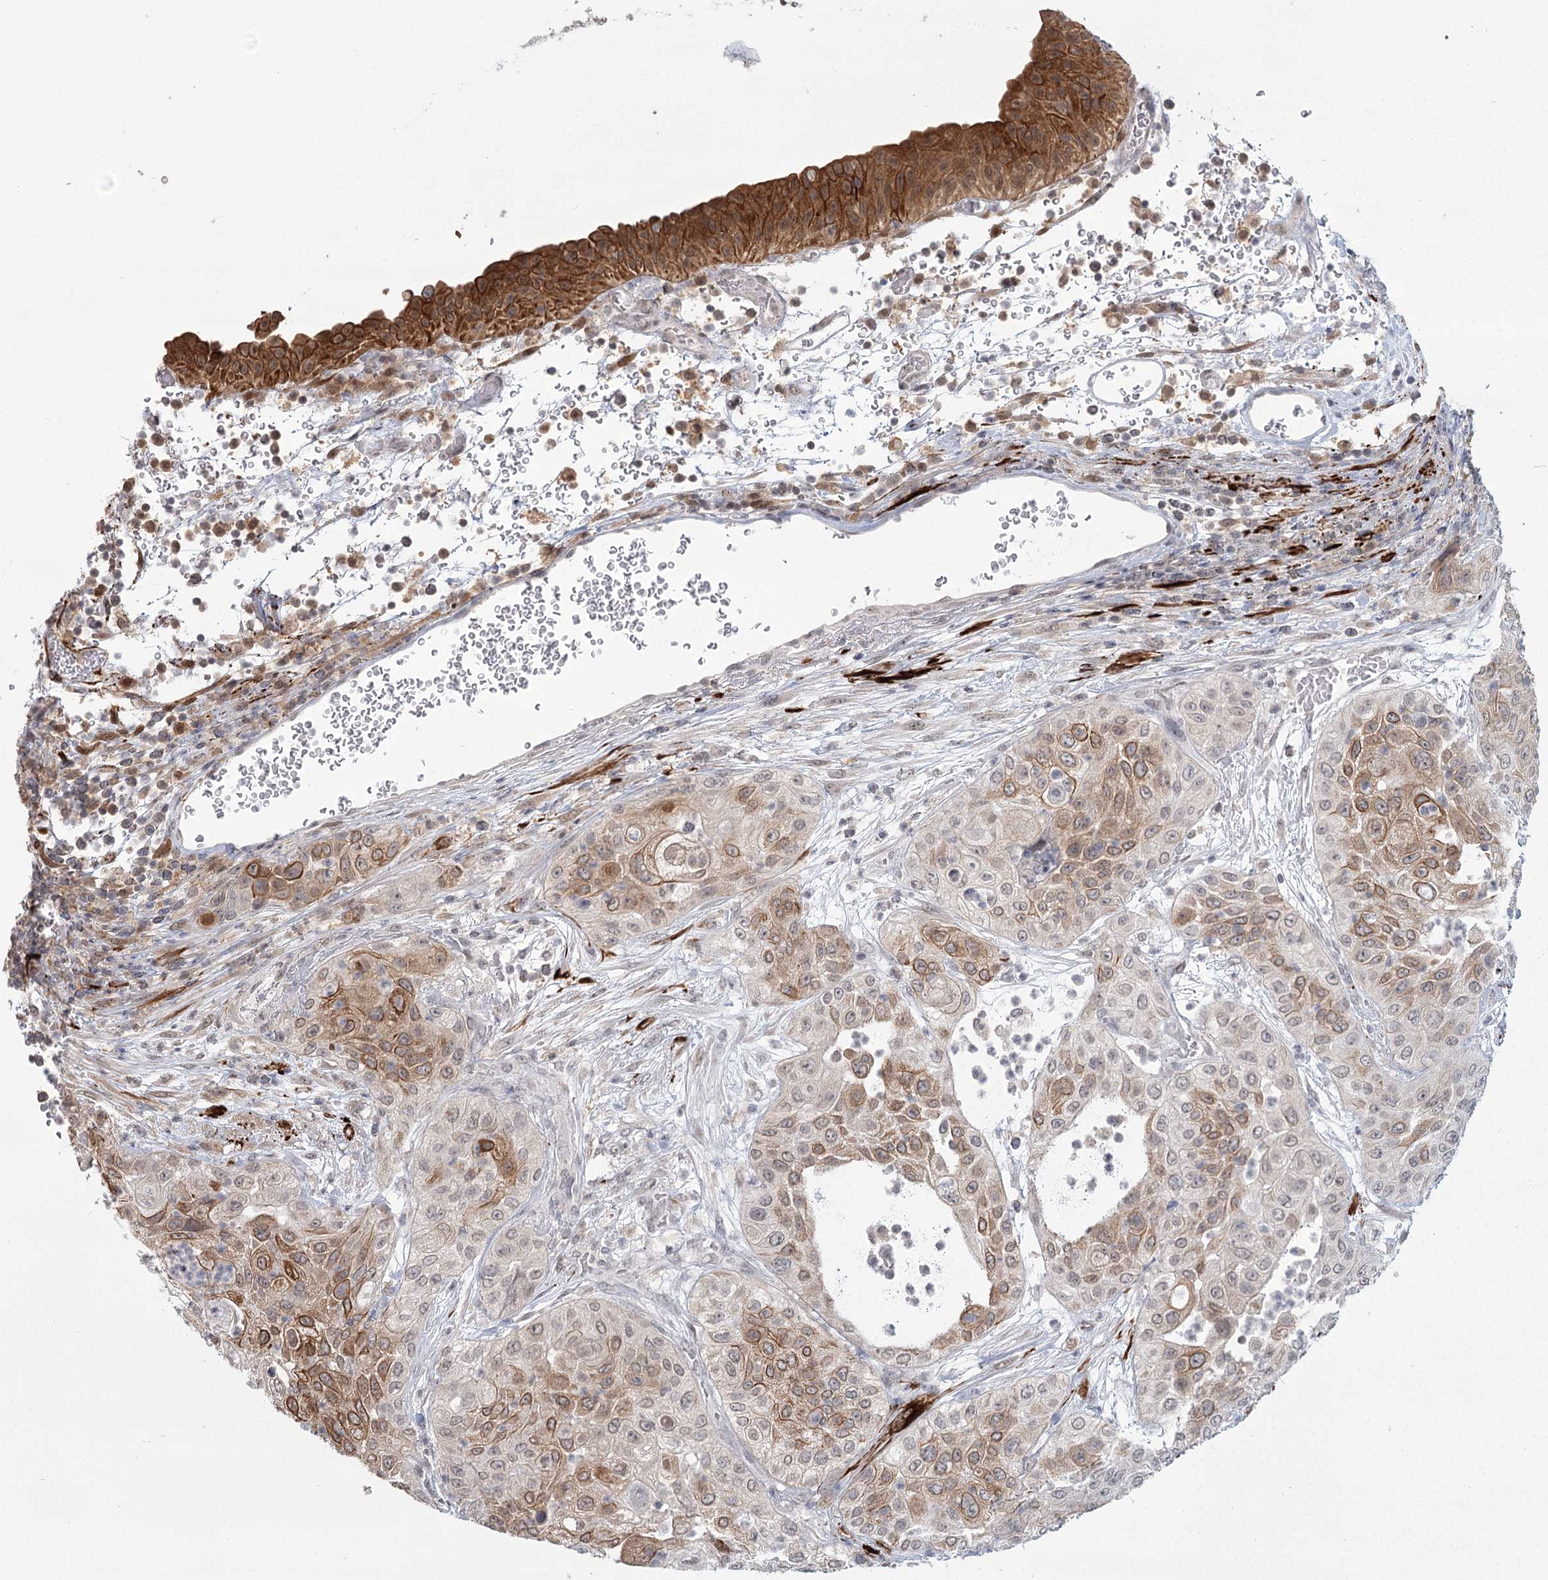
{"staining": {"intensity": "moderate", "quantity": "25%-75%", "location": "cytoplasmic/membranous"}, "tissue": "urothelial cancer", "cell_type": "Tumor cells", "image_type": "cancer", "snomed": [{"axis": "morphology", "description": "Urothelial carcinoma, High grade"}, {"axis": "topography", "description": "Urinary bladder"}], "caption": "Immunohistochemical staining of high-grade urothelial carcinoma reveals medium levels of moderate cytoplasmic/membranous protein staining in about 25%-75% of tumor cells. (DAB IHC, brown staining for protein, blue staining for nuclei).", "gene": "TMEM70", "patient": {"sex": "female", "age": 79}}